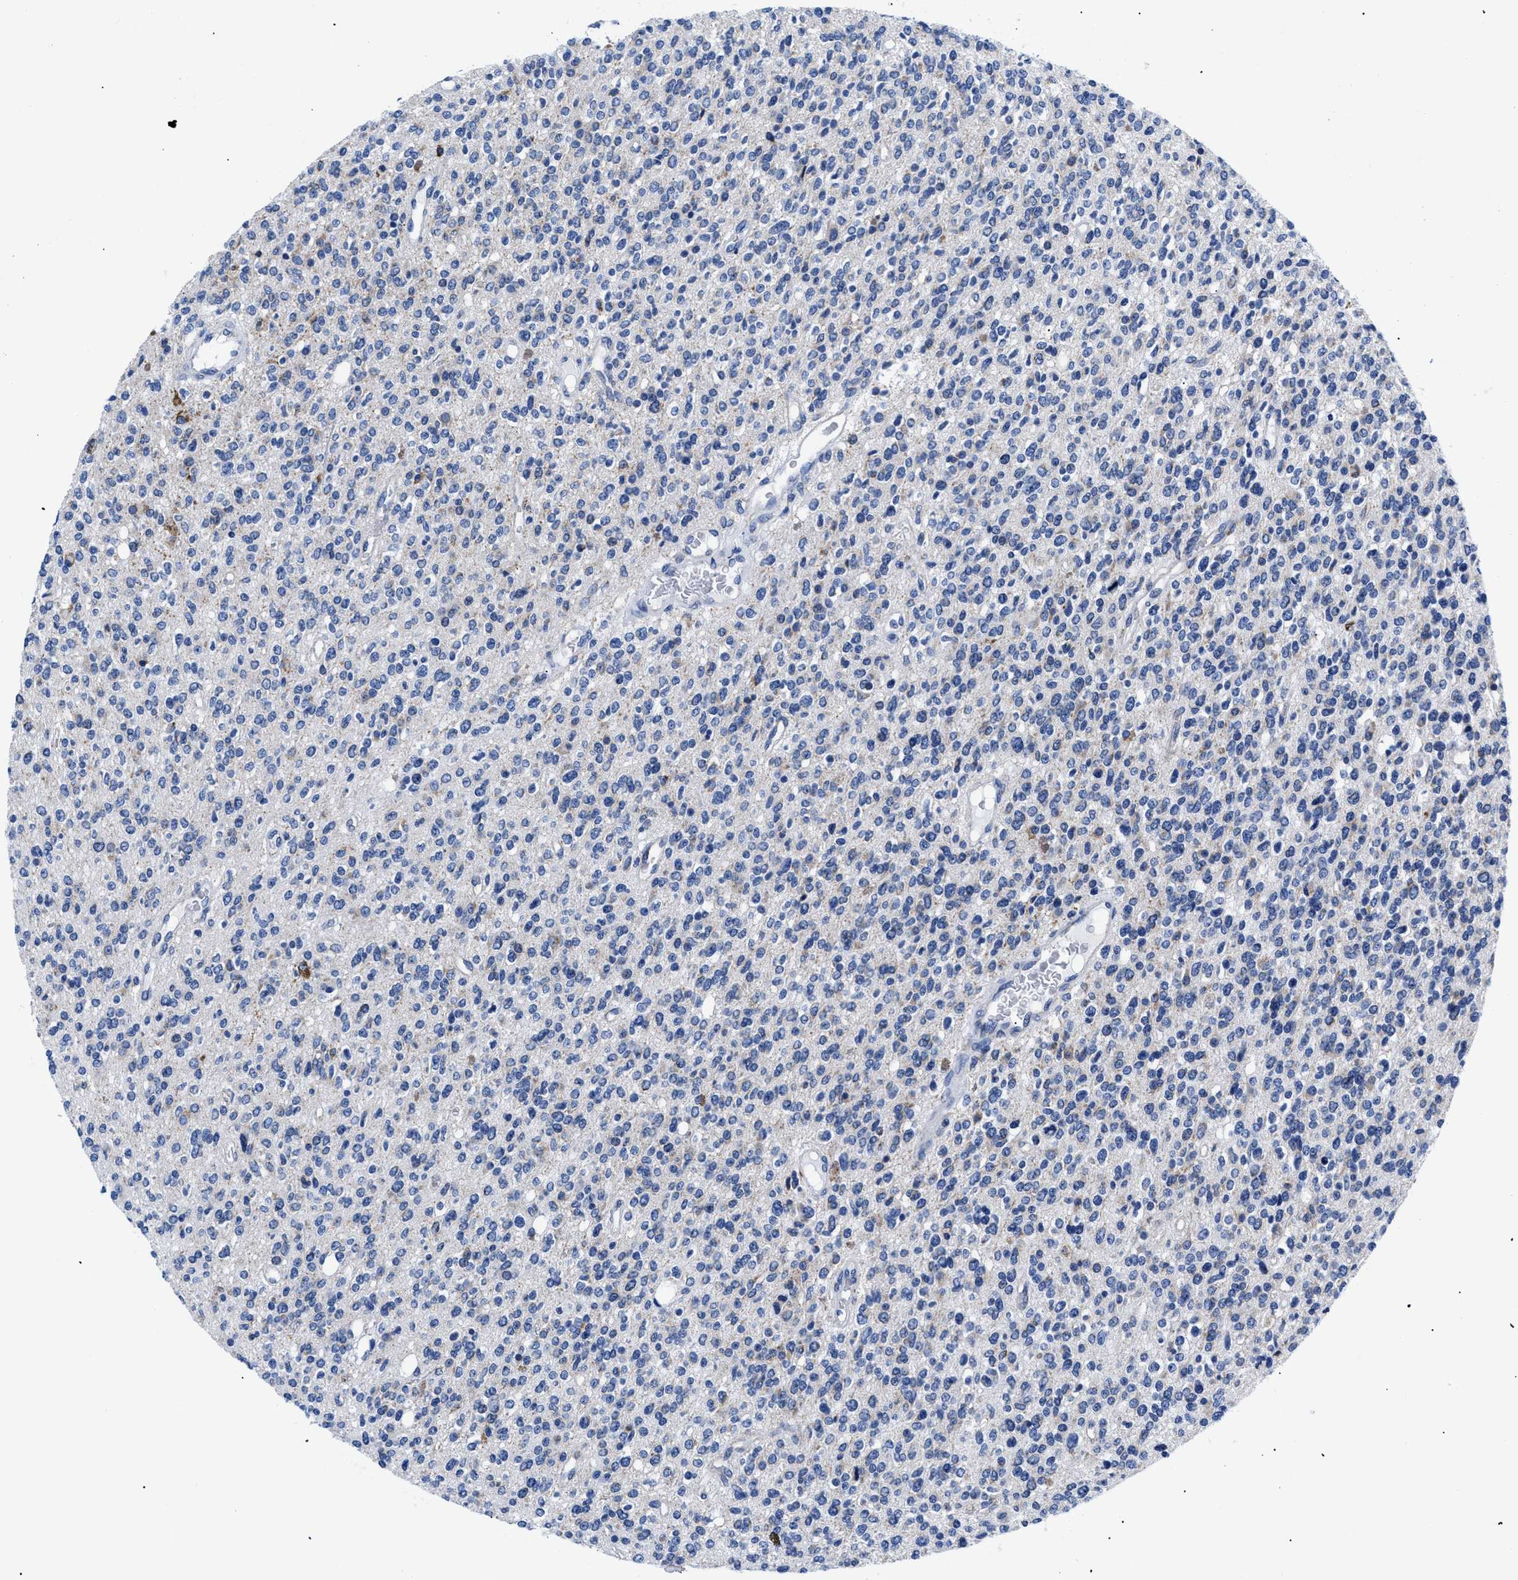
{"staining": {"intensity": "negative", "quantity": "none", "location": "none"}, "tissue": "glioma", "cell_type": "Tumor cells", "image_type": "cancer", "snomed": [{"axis": "morphology", "description": "Glioma, malignant, High grade"}, {"axis": "topography", "description": "Brain"}], "caption": "A histopathology image of human glioma is negative for staining in tumor cells.", "gene": "GPR149", "patient": {"sex": "male", "age": 34}}